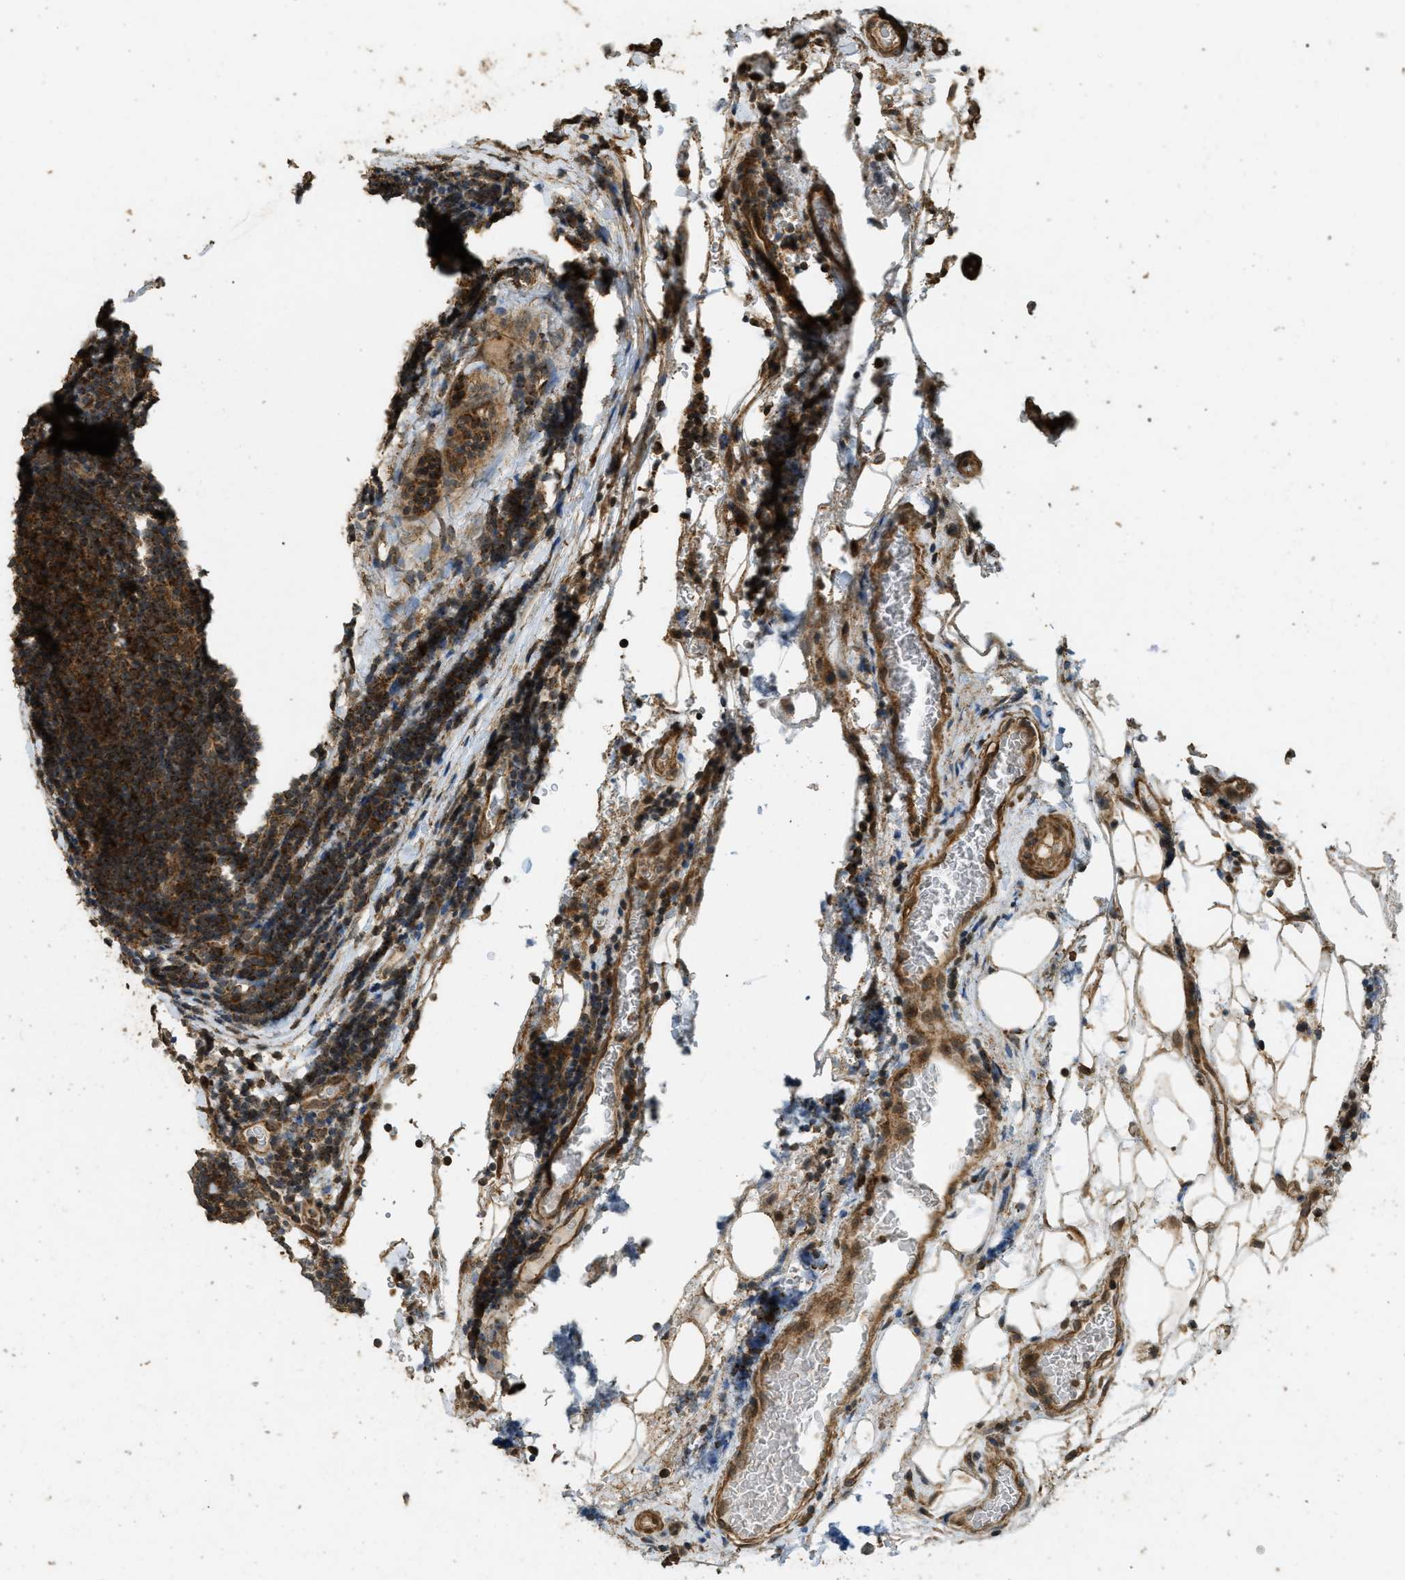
{"staining": {"intensity": "strong", "quantity": ">75%", "location": "cytoplasmic/membranous"}, "tissue": "lymphoma", "cell_type": "Tumor cells", "image_type": "cancer", "snomed": [{"axis": "morphology", "description": "Malignant lymphoma, non-Hodgkin's type, Low grade"}, {"axis": "topography", "description": "Lymph node"}], "caption": "IHC staining of malignant lymphoma, non-Hodgkin's type (low-grade), which reveals high levels of strong cytoplasmic/membranous staining in about >75% of tumor cells indicating strong cytoplasmic/membranous protein positivity. The staining was performed using DAB (brown) for protein detection and nuclei were counterstained in hematoxylin (blue).", "gene": "CTPS1", "patient": {"sex": "male", "age": 83}}